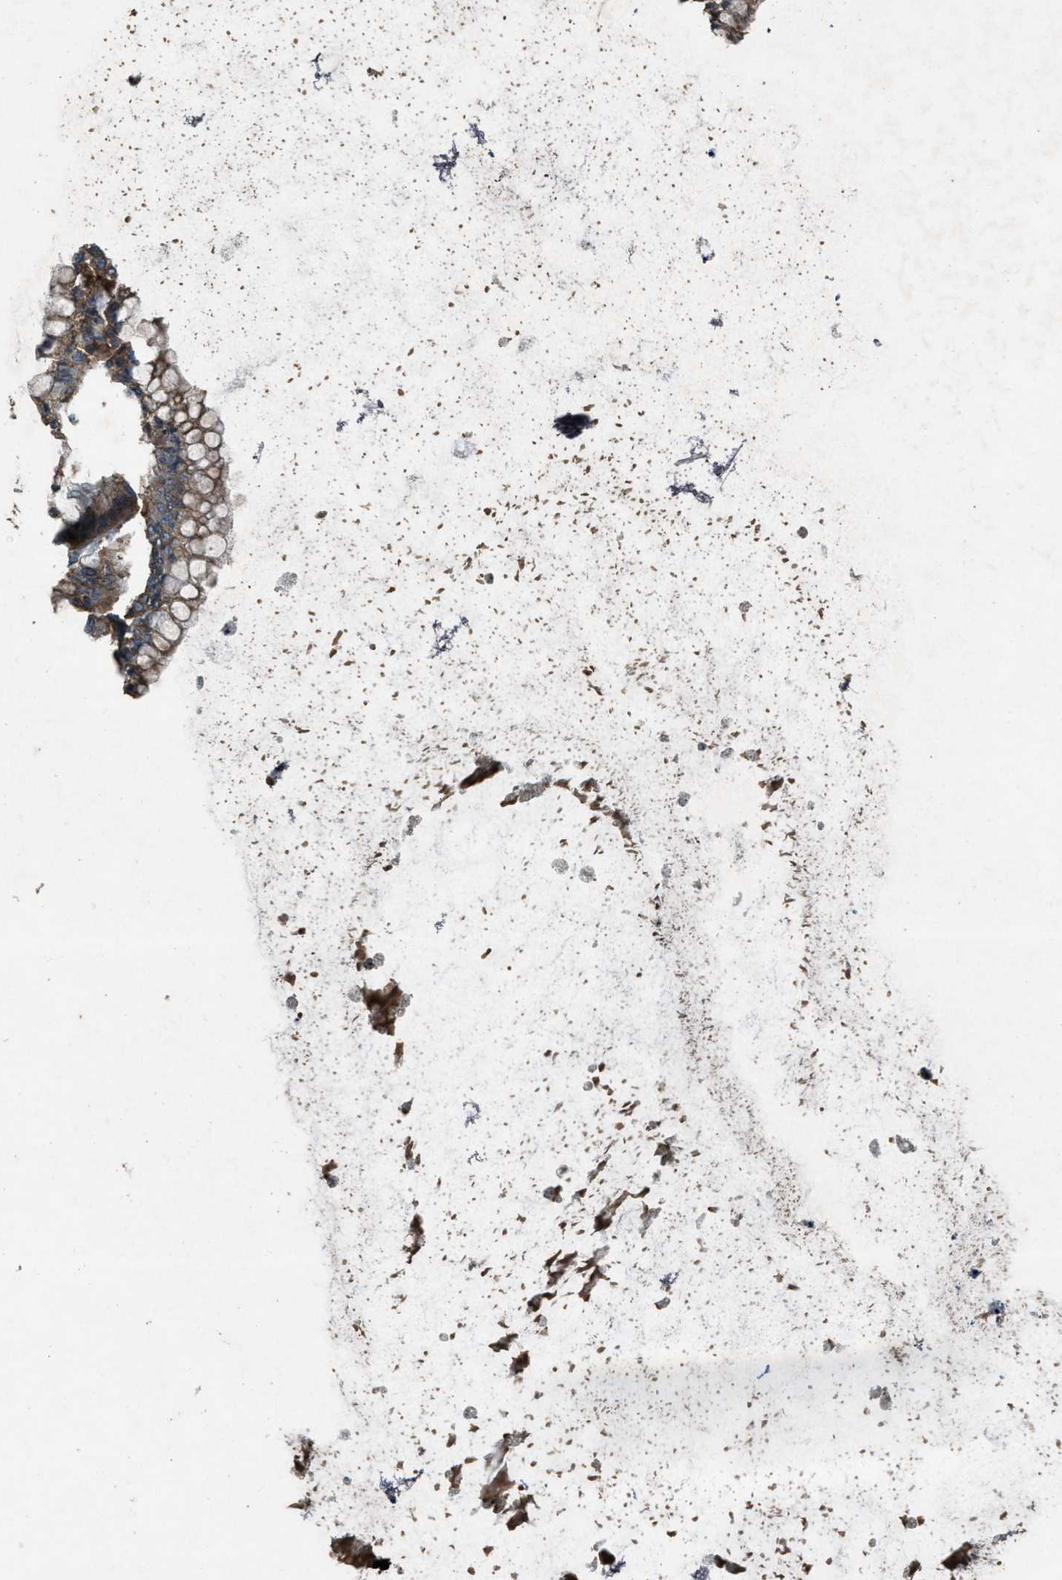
{"staining": {"intensity": "moderate", "quantity": ">75%", "location": "cytoplasmic/membranous"}, "tissue": "ovarian cancer", "cell_type": "Tumor cells", "image_type": "cancer", "snomed": [{"axis": "morphology", "description": "Cystadenocarcinoma, mucinous, NOS"}, {"axis": "topography", "description": "Ovary"}], "caption": "Ovarian cancer was stained to show a protein in brown. There is medium levels of moderate cytoplasmic/membranous expression in approximately >75% of tumor cells.", "gene": "MAP3K8", "patient": {"sex": "female", "age": 57}}